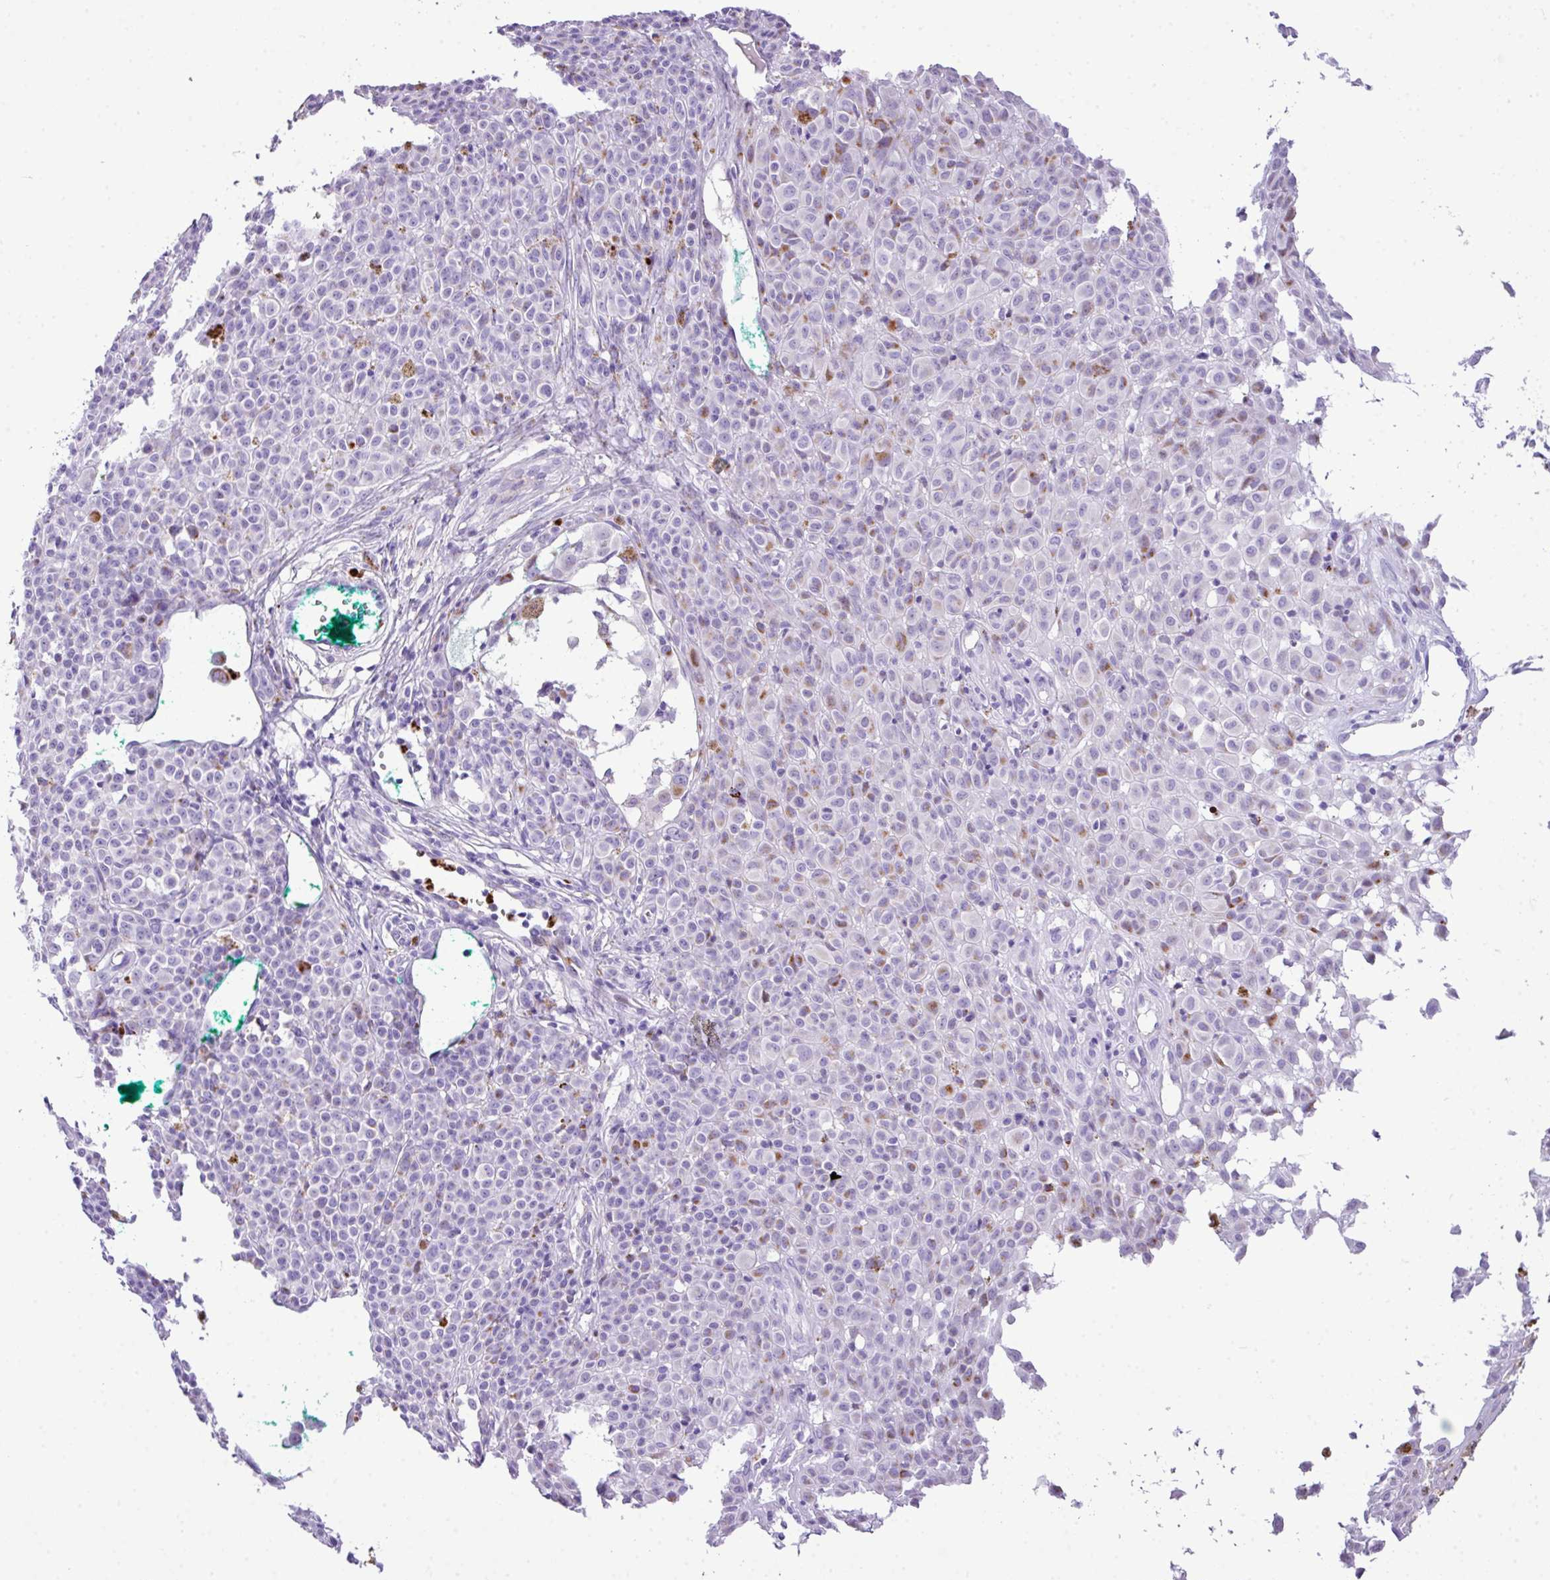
{"staining": {"intensity": "negative", "quantity": "none", "location": "none"}, "tissue": "melanoma", "cell_type": "Tumor cells", "image_type": "cancer", "snomed": [{"axis": "morphology", "description": "Malignant melanoma, NOS"}, {"axis": "topography", "description": "Skin of leg"}], "caption": "DAB (3,3'-diaminobenzidine) immunohistochemical staining of melanoma exhibits no significant expression in tumor cells. Nuclei are stained in blue.", "gene": "RCAN2", "patient": {"sex": "female", "age": 72}}